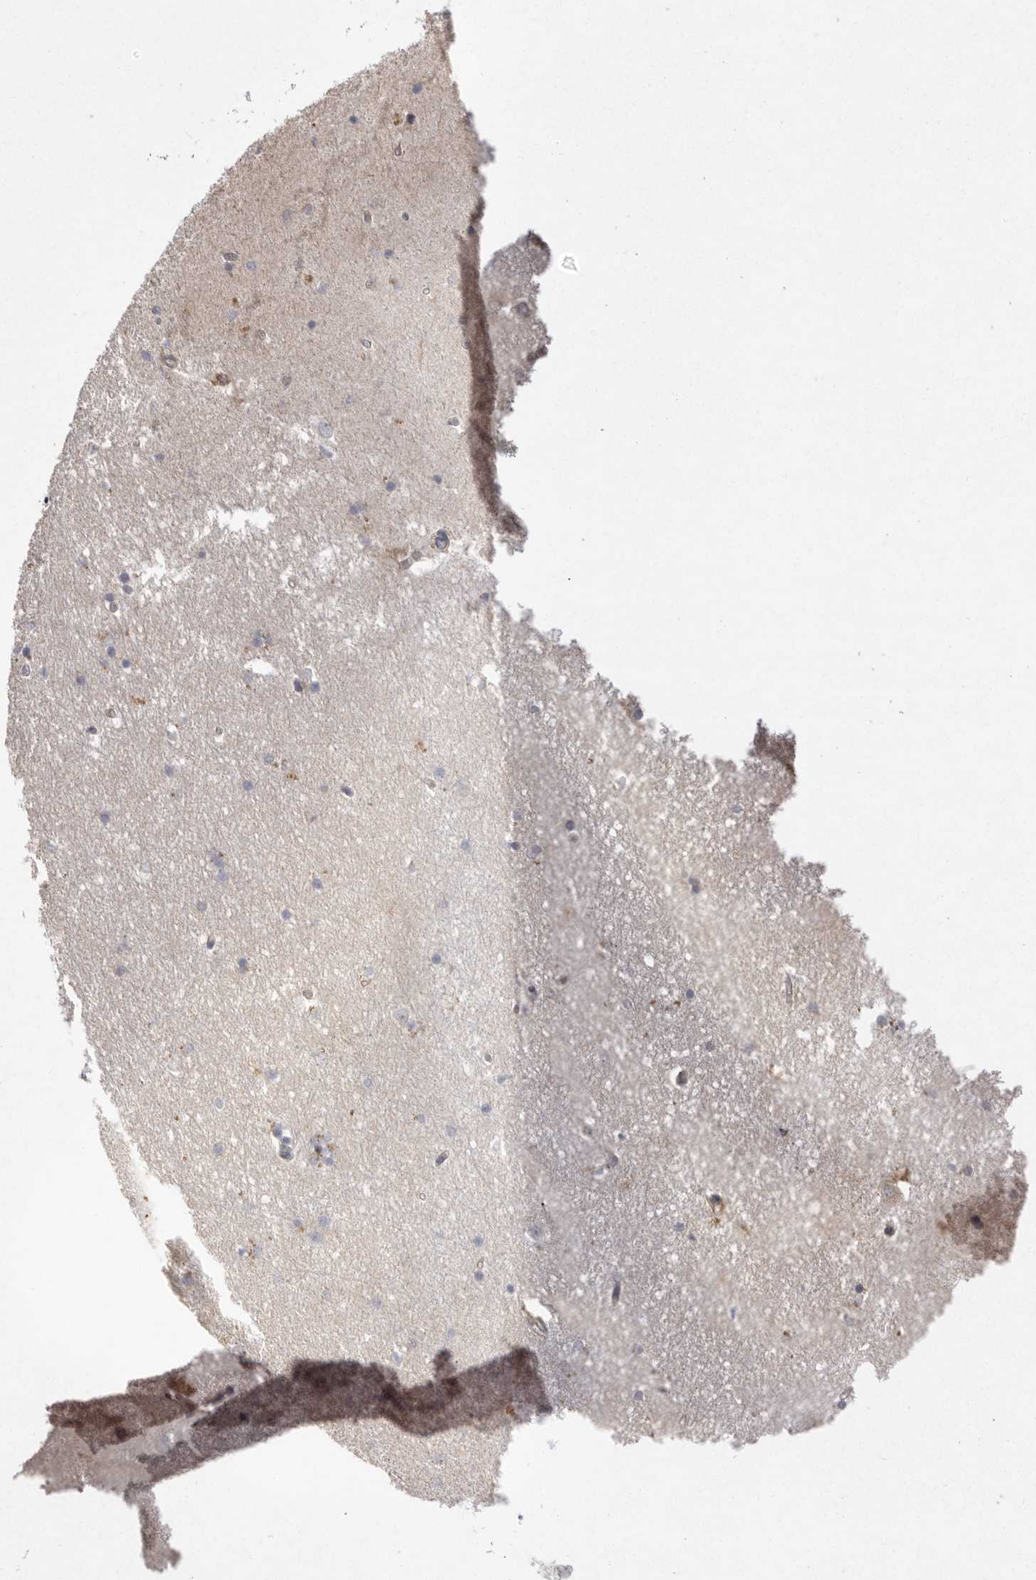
{"staining": {"intensity": "weak", "quantity": "<25%", "location": "cytoplasmic/membranous"}, "tissue": "hippocampus", "cell_type": "Glial cells", "image_type": "normal", "snomed": [{"axis": "morphology", "description": "Normal tissue, NOS"}, {"axis": "topography", "description": "Hippocampus"}], "caption": "Glial cells show no significant protein positivity in unremarkable hippocampus.", "gene": "VANGL2", "patient": {"sex": "male", "age": 45}}